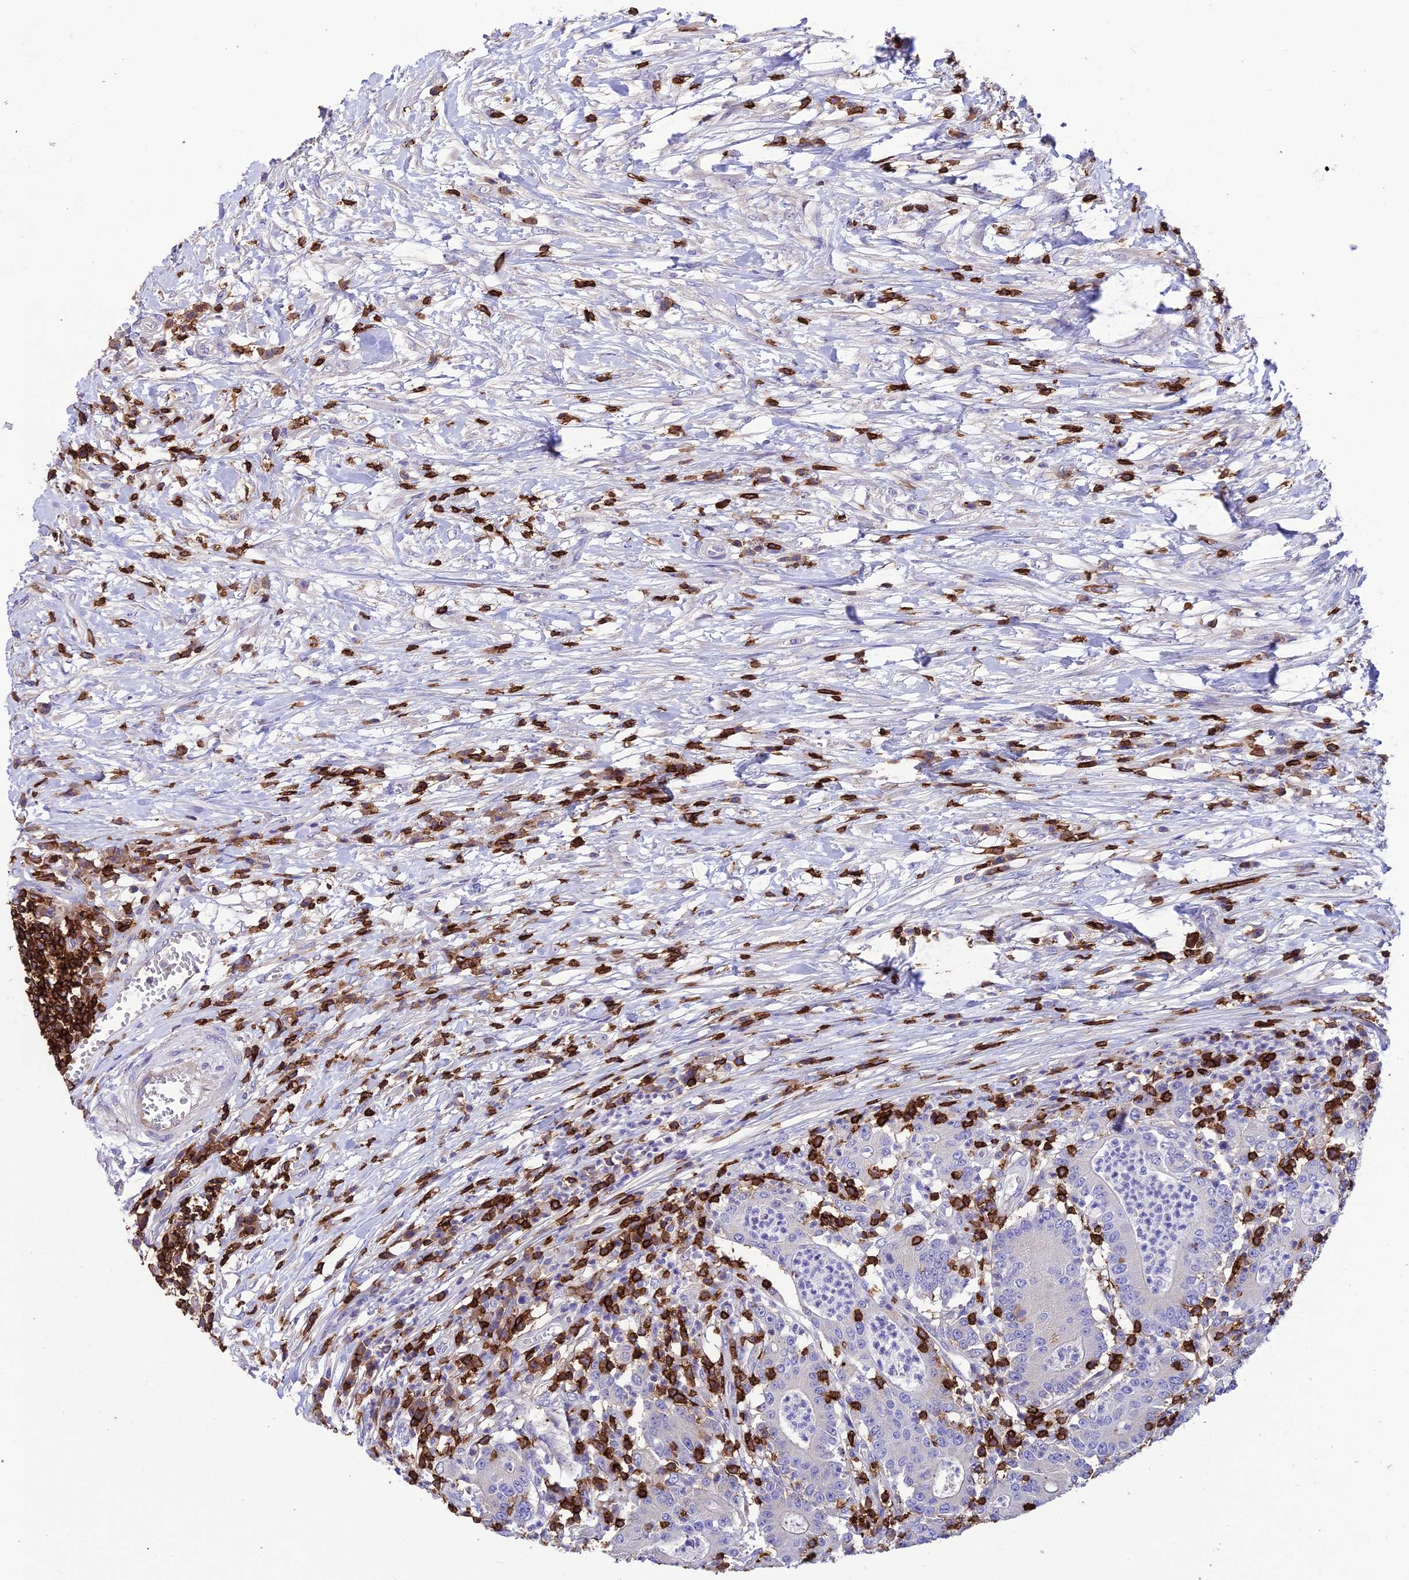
{"staining": {"intensity": "negative", "quantity": "none", "location": "none"}, "tissue": "colorectal cancer", "cell_type": "Tumor cells", "image_type": "cancer", "snomed": [{"axis": "morphology", "description": "Adenocarcinoma, NOS"}, {"axis": "topography", "description": "Colon"}], "caption": "Colorectal cancer stained for a protein using immunohistochemistry shows no positivity tumor cells.", "gene": "PTPRCAP", "patient": {"sex": "male", "age": 83}}